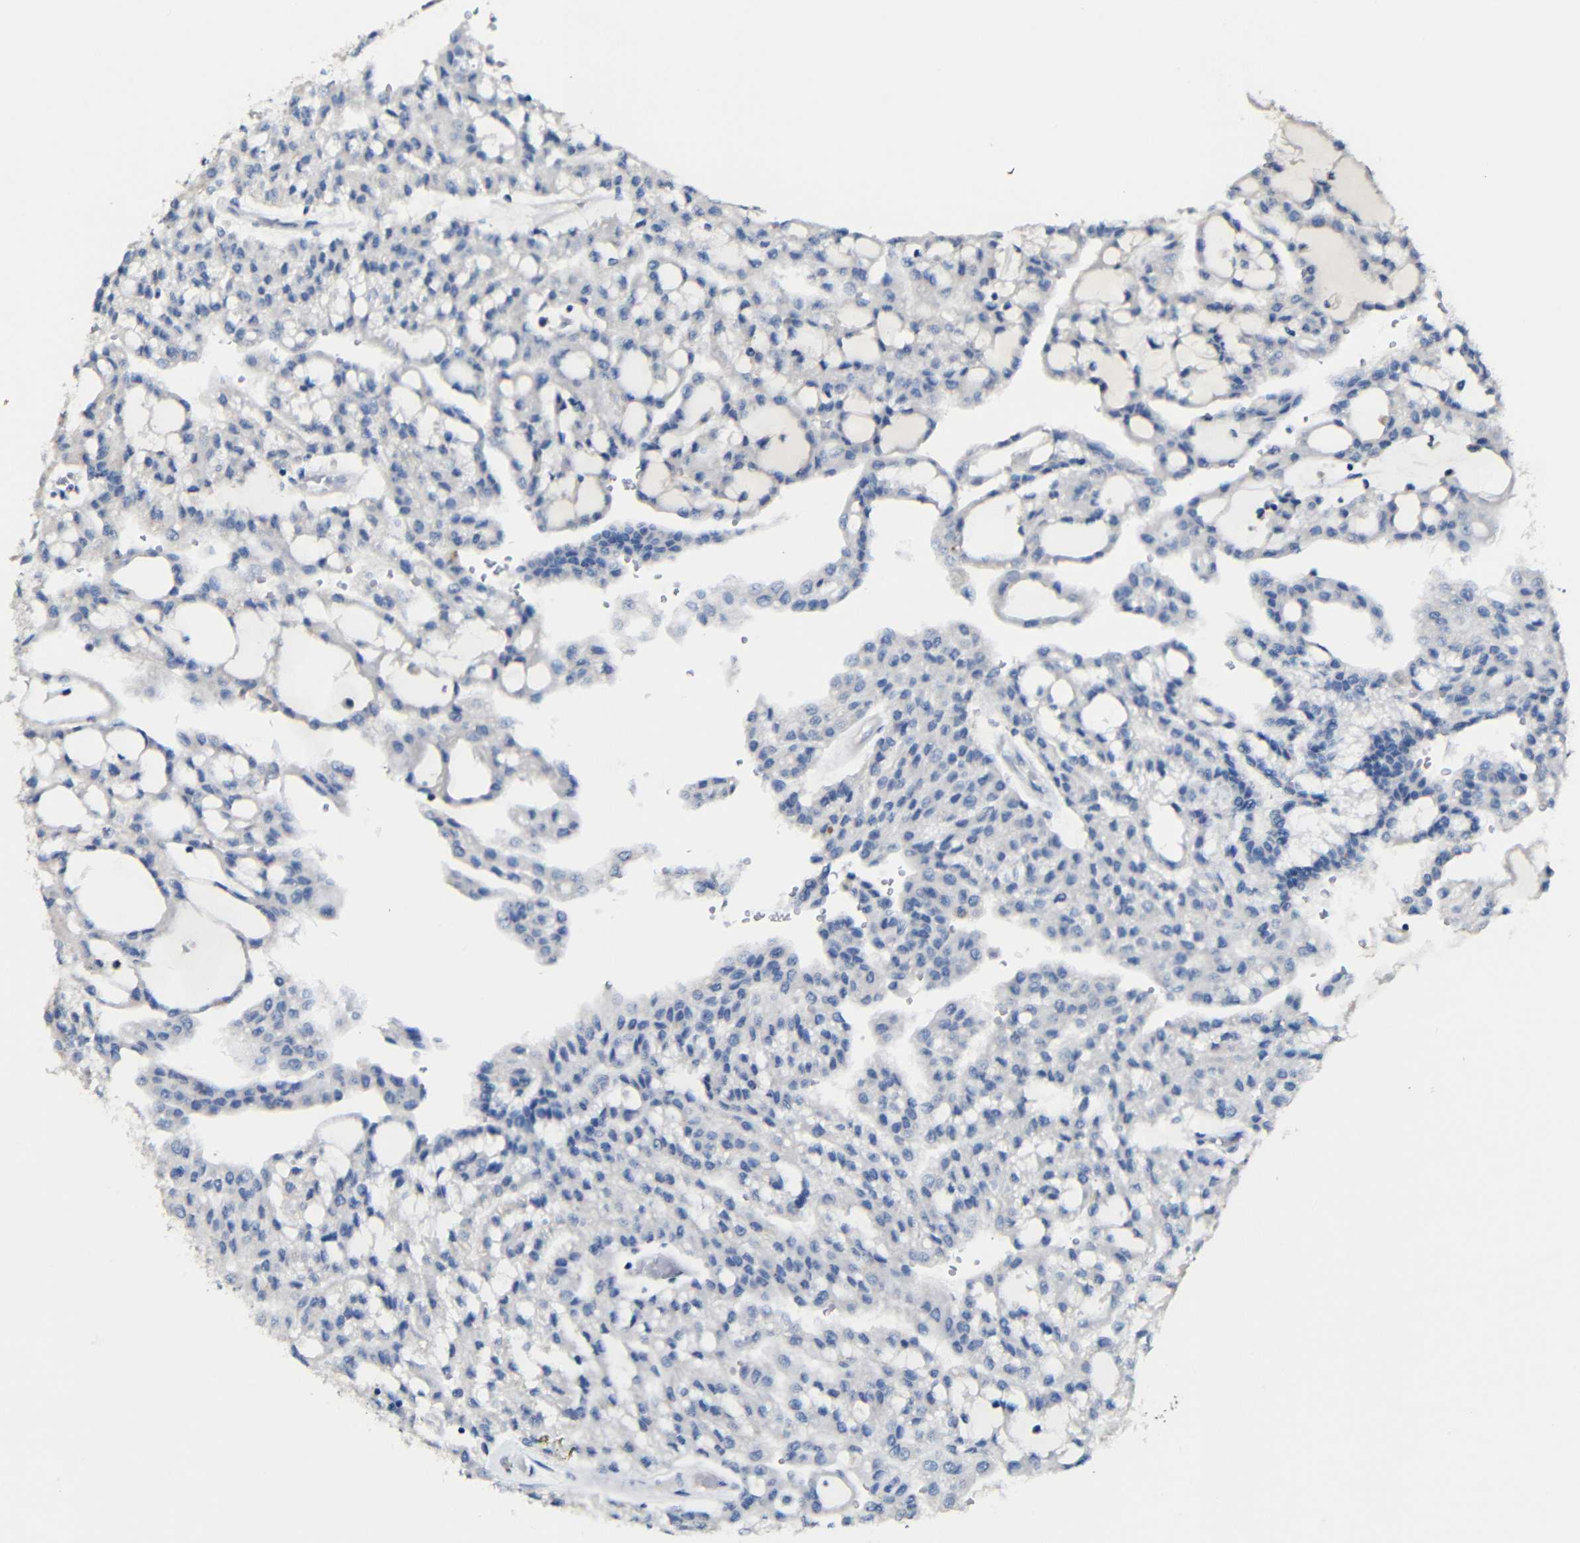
{"staining": {"intensity": "negative", "quantity": "none", "location": "none"}, "tissue": "renal cancer", "cell_type": "Tumor cells", "image_type": "cancer", "snomed": [{"axis": "morphology", "description": "Adenocarcinoma, NOS"}, {"axis": "topography", "description": "Kidney"}], "caption": "High power microscopy histopathology image of an immunohistochemistry histopathology image of renal cancer, revealing no significant positivity in tumor cells.", "gene": "ACKR2", "patient": {"sex": "male", "age": 63}}